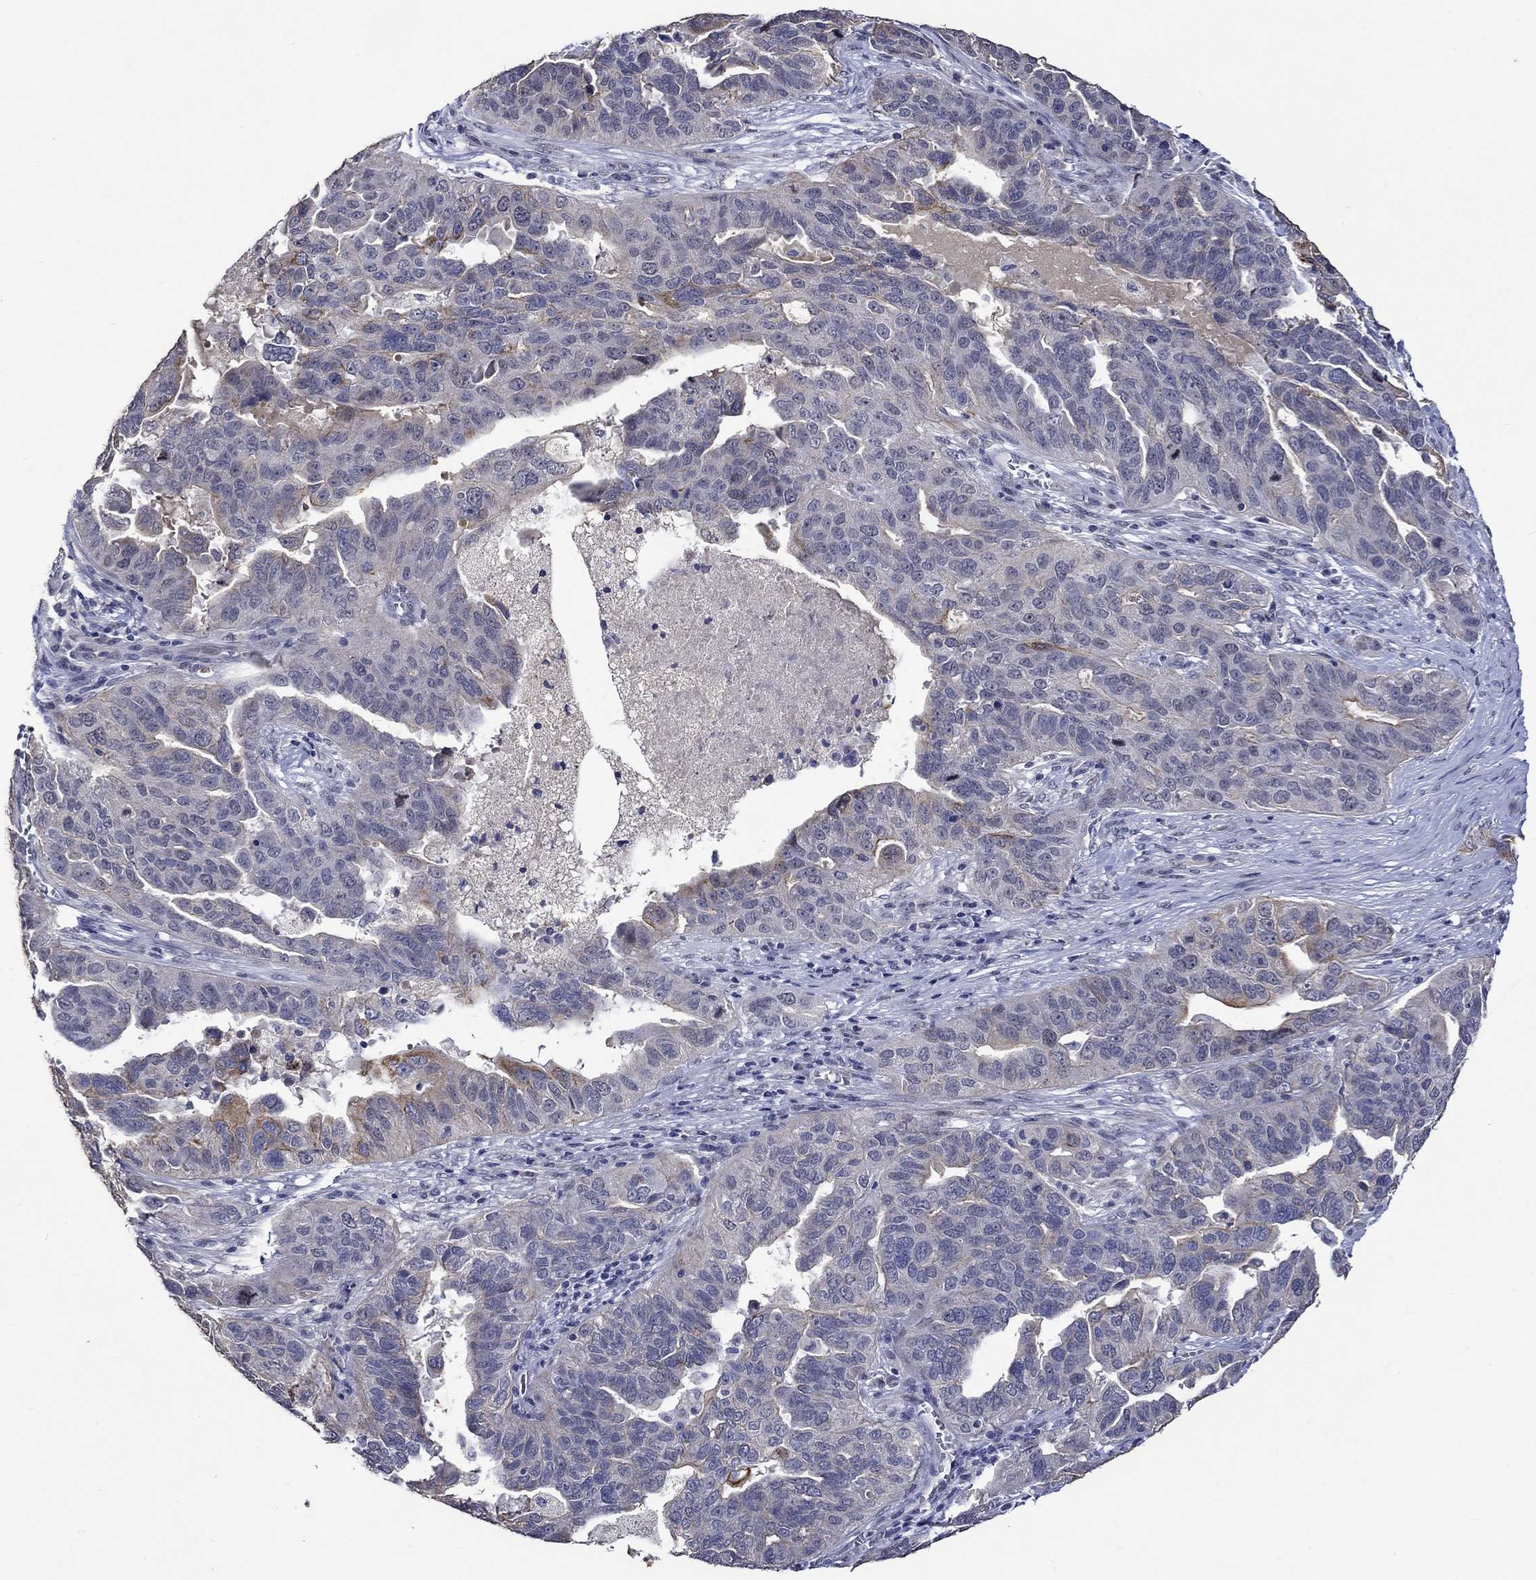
{"staining": {"intensity": "strong", "quantity": "<25%", "location": "cytoplasmic/membranous"}, "tissue": "ovarian cancer", "cell_type": "Tumor cells", "image_type": "cancer", "snomed": [{"axis": "morphology", "description": "Carcinoma, endometroid"}, {"axis": "topography", "description": "Soft tissue"}, {"axis": "topography", "description": "Ovary"}], "caption": "Human ovarian cancer (endometroid carcinoma) stained for a protein (brown) demonstrates strong cytoplasmic/membranous positive positivity in about <25% of tumor cells.", "gene": "DDX3Y", "patient": {"sex": "female", "age": 52}}